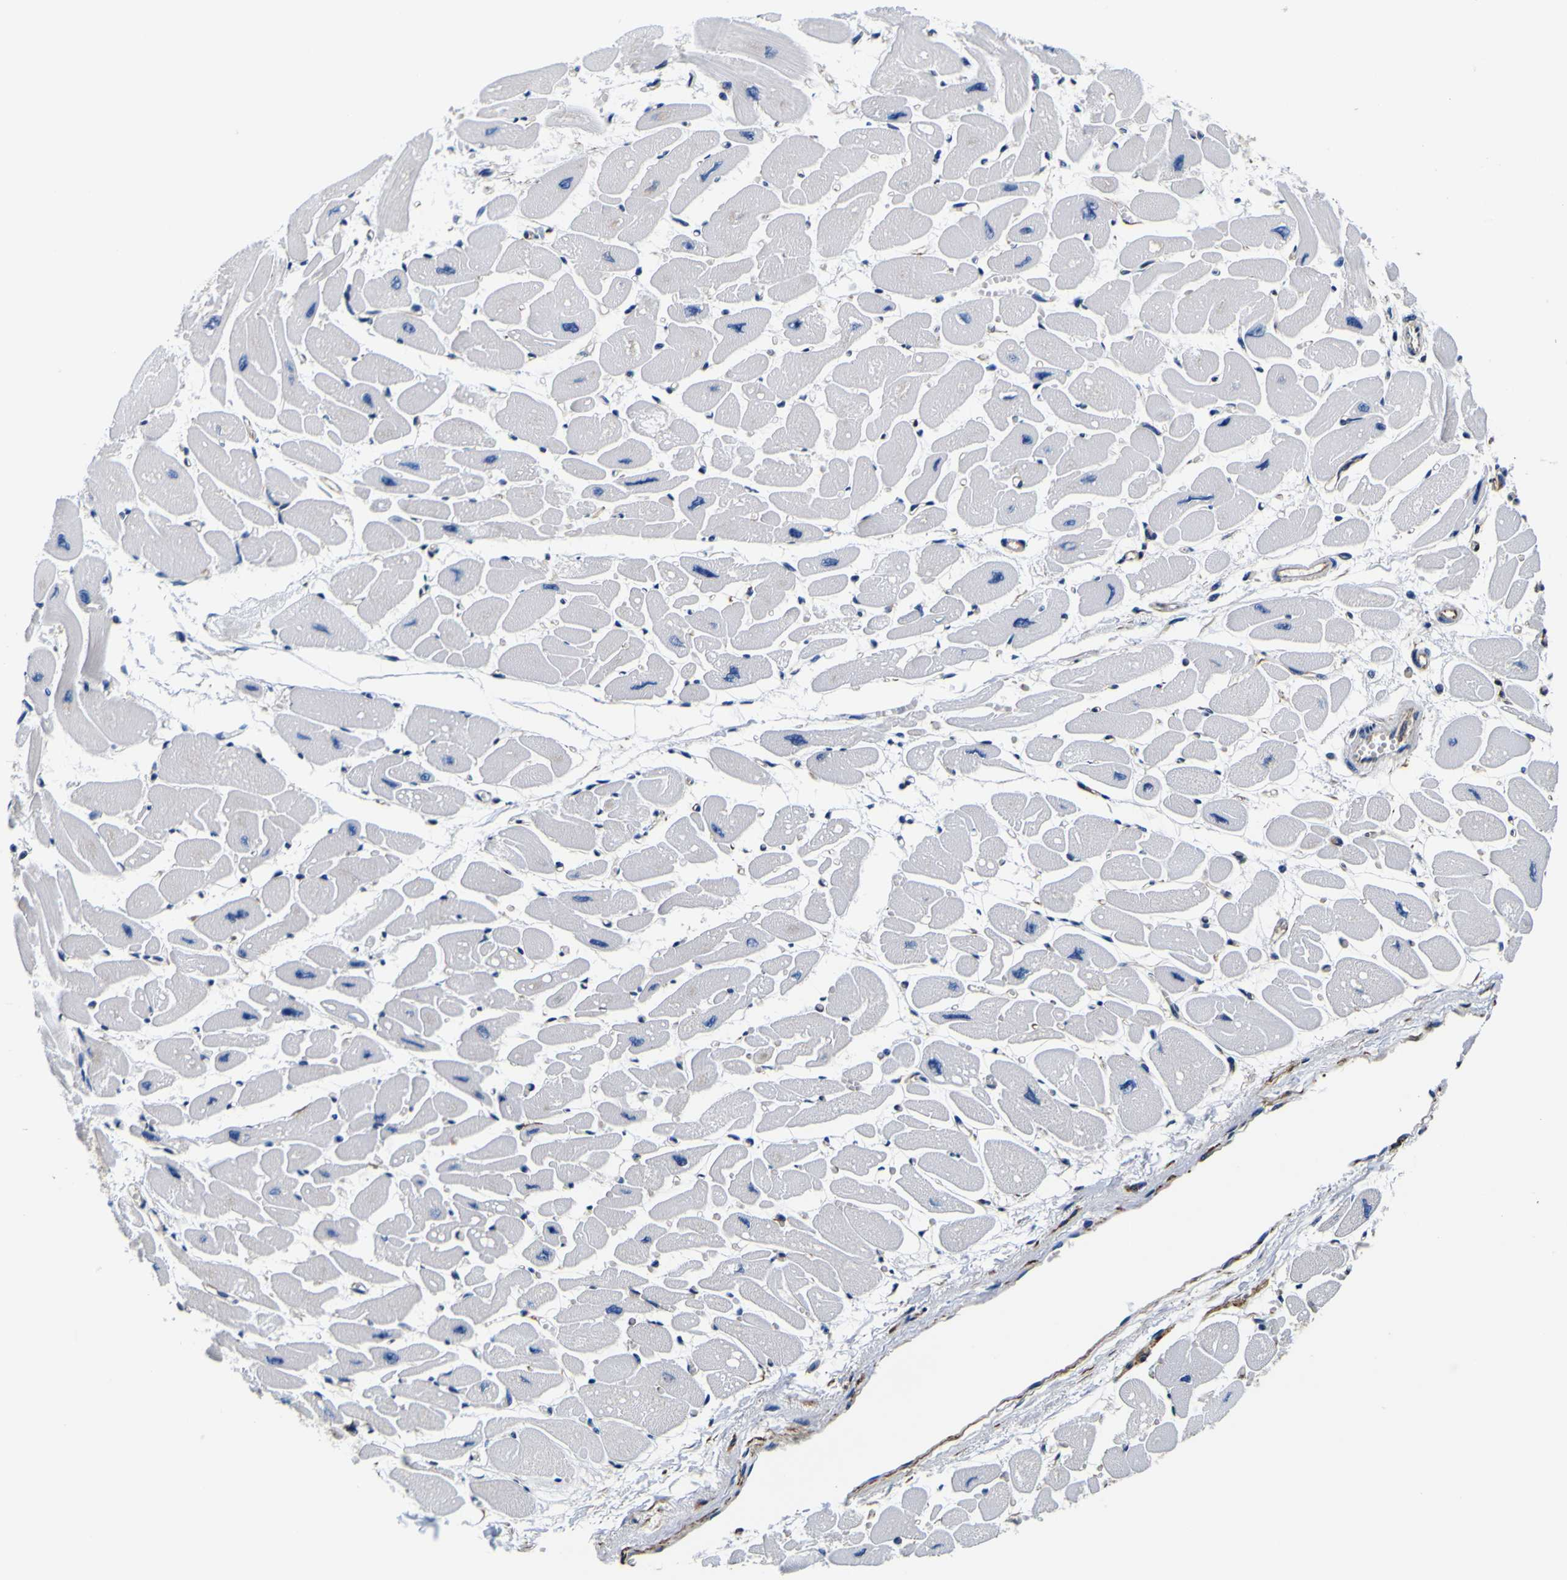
{"staining": {"intensity": "negative", "quantity": "none", "location": "none"}, "tissue": "heart muscle", "cell_type": "Cardiomyocytes", "image_type": "normal", "snomed": [{"axis": "morphology", "description": "Normal tissue, NOS"}, {"axis": "topography", "description": "Heart"}], "caption": "IHC of normal human heart muscle exhibits no positivity in cardiomyocytes.", "gene": "TUBA1B", "patient": {"sex": "female", "age": 54}}